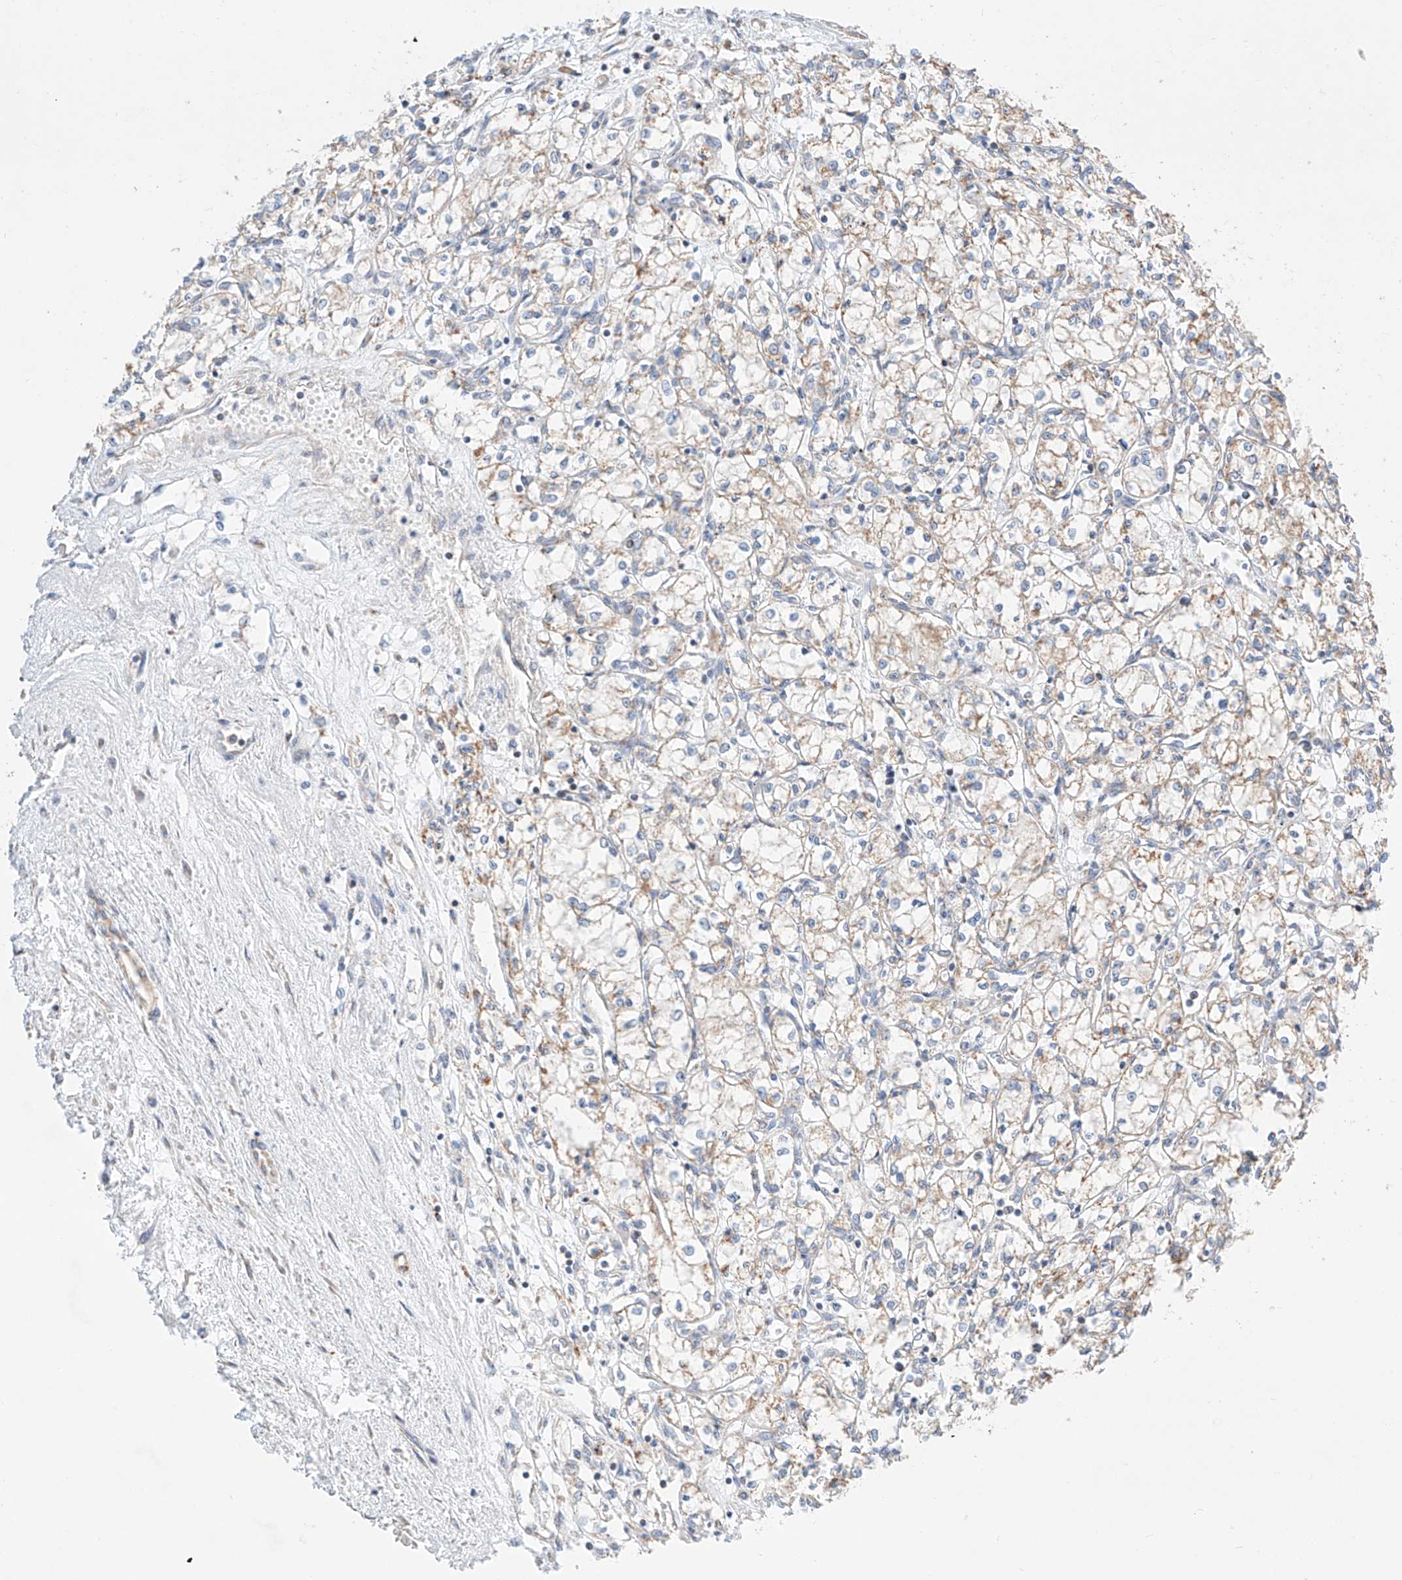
{"staining": {"intensity": "weak", "quantity": ">75%", "location": "cytoplasmic/membranous"}, "tissue": "renal cancer", "cell_type": "Tumor cells", "image_type": "cancer", "snomed": [{"axis": "morphology", "description": "Adenocarcinoma, NOS"}, {"axis": "topography", "description": "Kidney"}], "caption": "A brown stain highlights weak cytoplasmic/membranous expression of a protein in adenocarcinoma (renal) tumor cells.", "gene": "KTI12", "patient": {"sex": "male", "age": 59}}